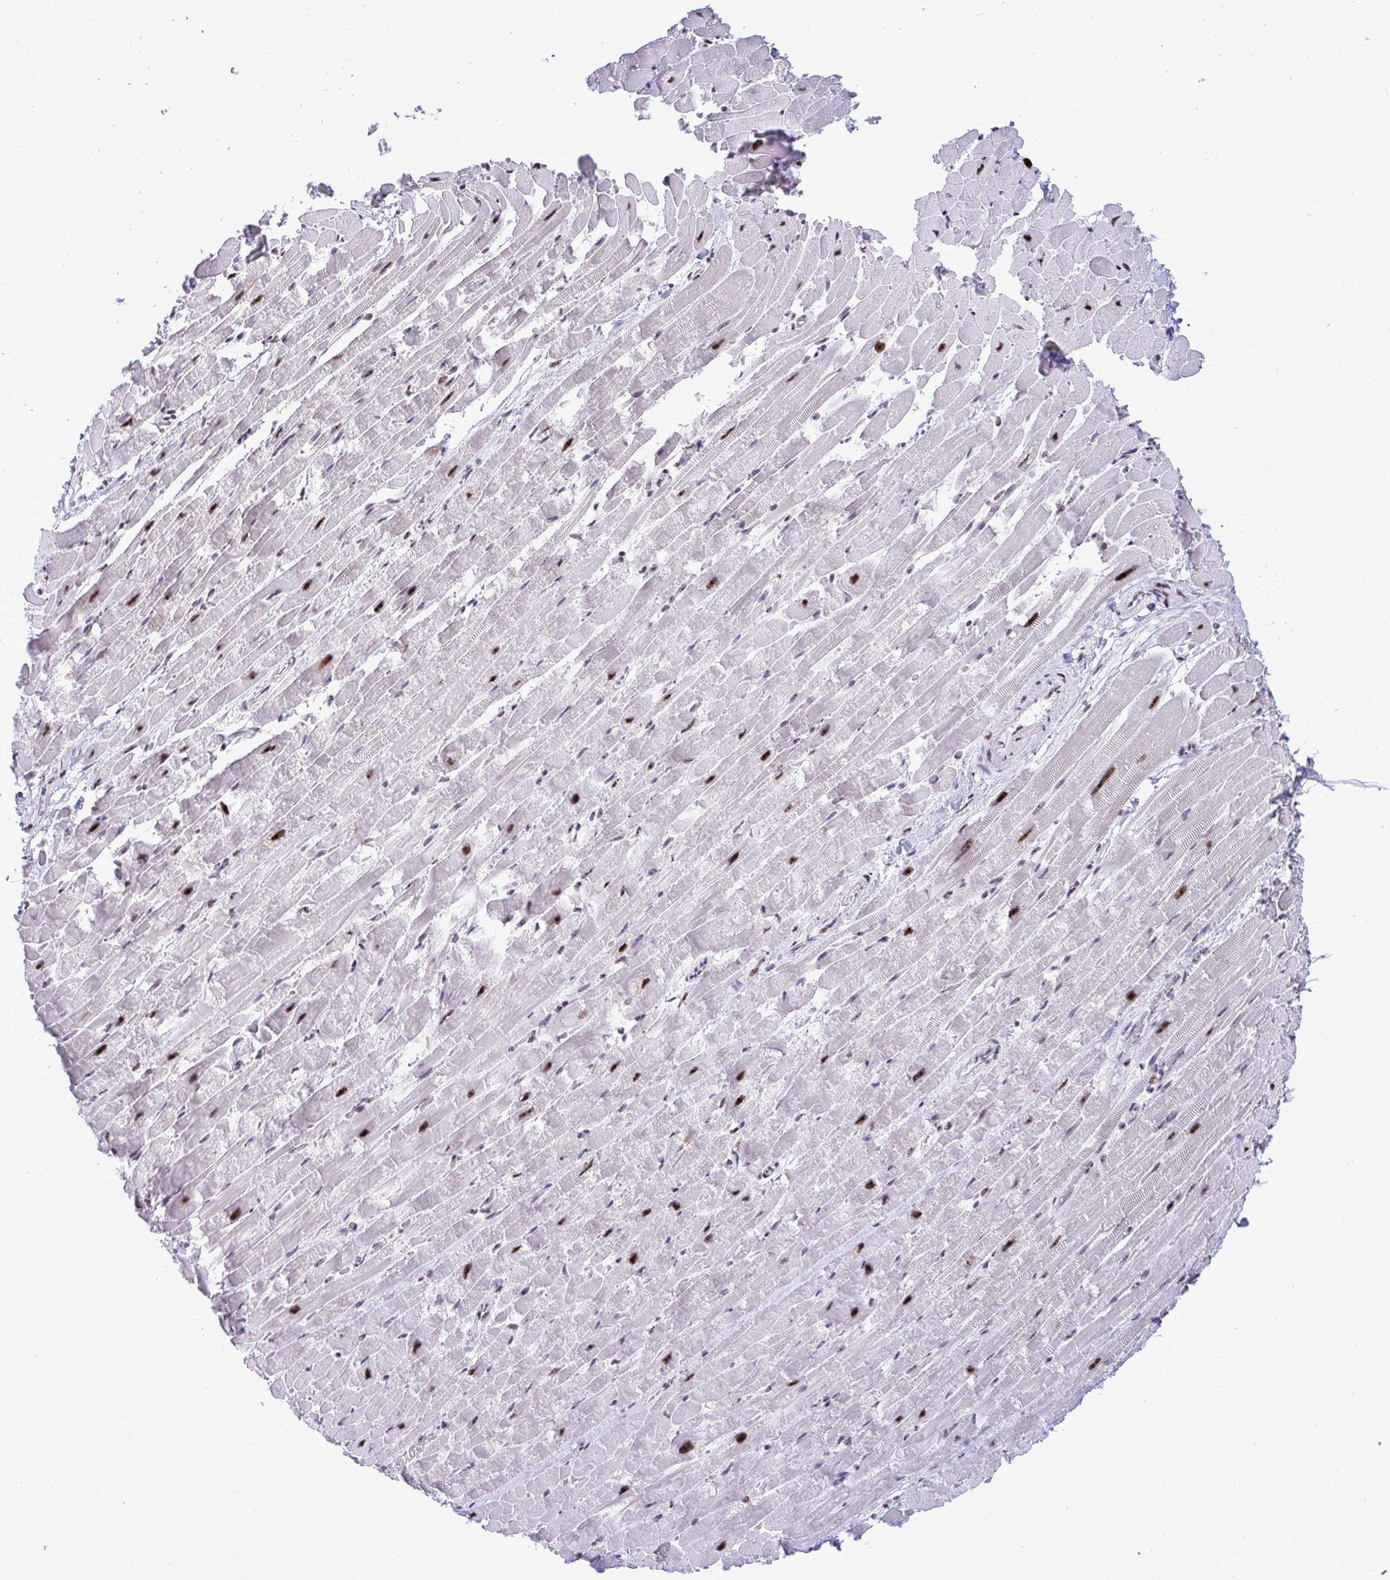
{"staining": {"intensity": "strong", "quantity": "25%-75%", "location": "nuclear"}, "tissue": "heart muscle", "cell_type": "Cardiomyocytes", "image_type": "normal", "snomed": [{"axis": "morphology", "description": "Normal tissue, NOS"}, {"axis": "topography", "description": "Heart"}], "caption": "A photomicrograph of human heart muscle stained for a protein displays strong nuclear brown staining in cardiomyocytes. The protein of interest is shown in brown color, while the nuclei are stained blue.", "gene": "PELP1", "patient": {"sex": "male", "age": 37}}